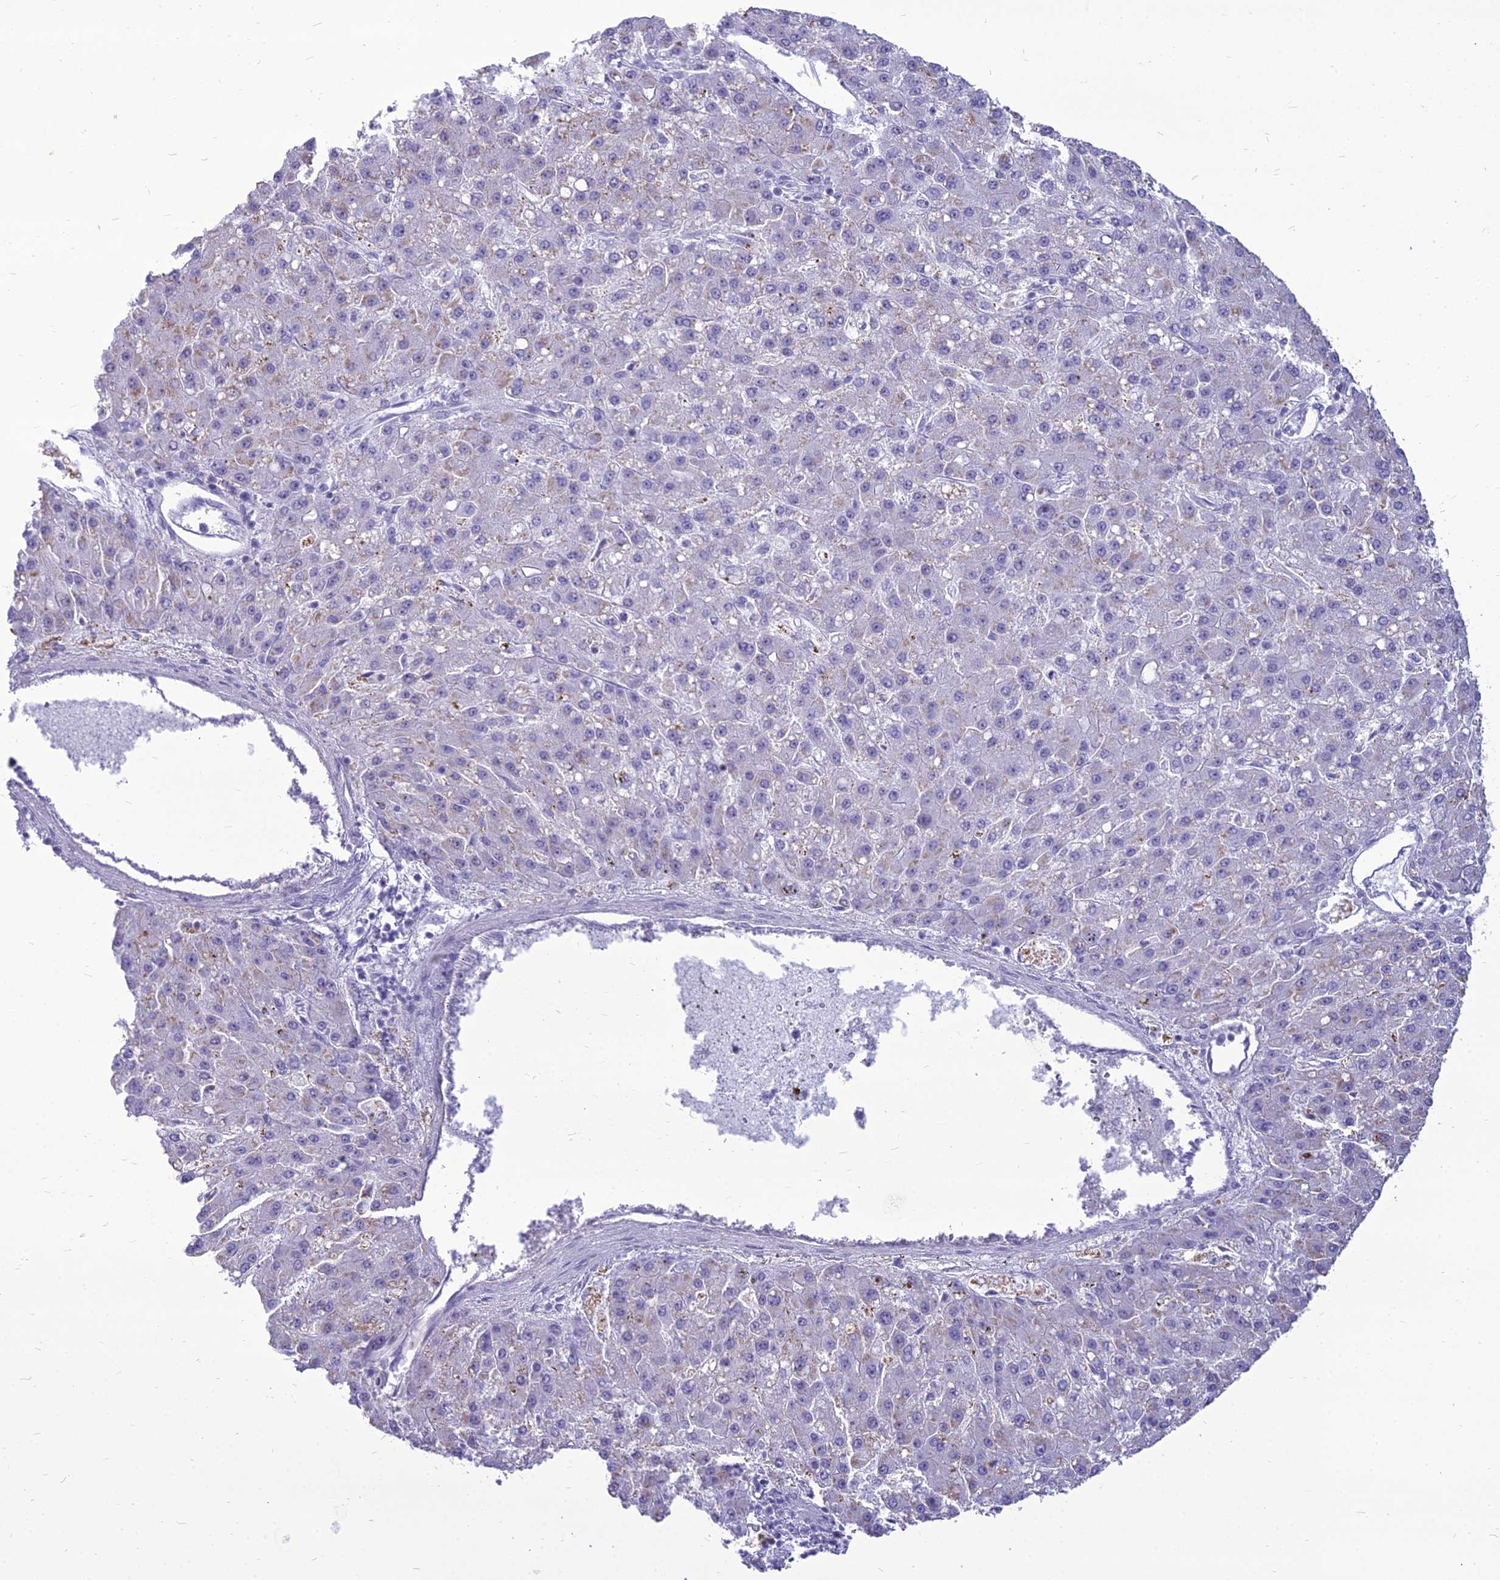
{"staining": {"intensity": "negative", "quantity": "none", "location": "none"}, "tissue": "liver cancer", "cell_type": "Tumor cells", "image_type": "cancer", "snomed": [{"axis": "morphology", "description": "Carcinoma, Hepatocellular, NOS"}, {"axis": "topography", "description": "Liver"}], "caption": "The histopathology image displays no significant expression in tumor cells of liver cancer (hepatocellular carcinoma).", "gene": "DHX40", "patient": {"sex": "male", "age": 67}}